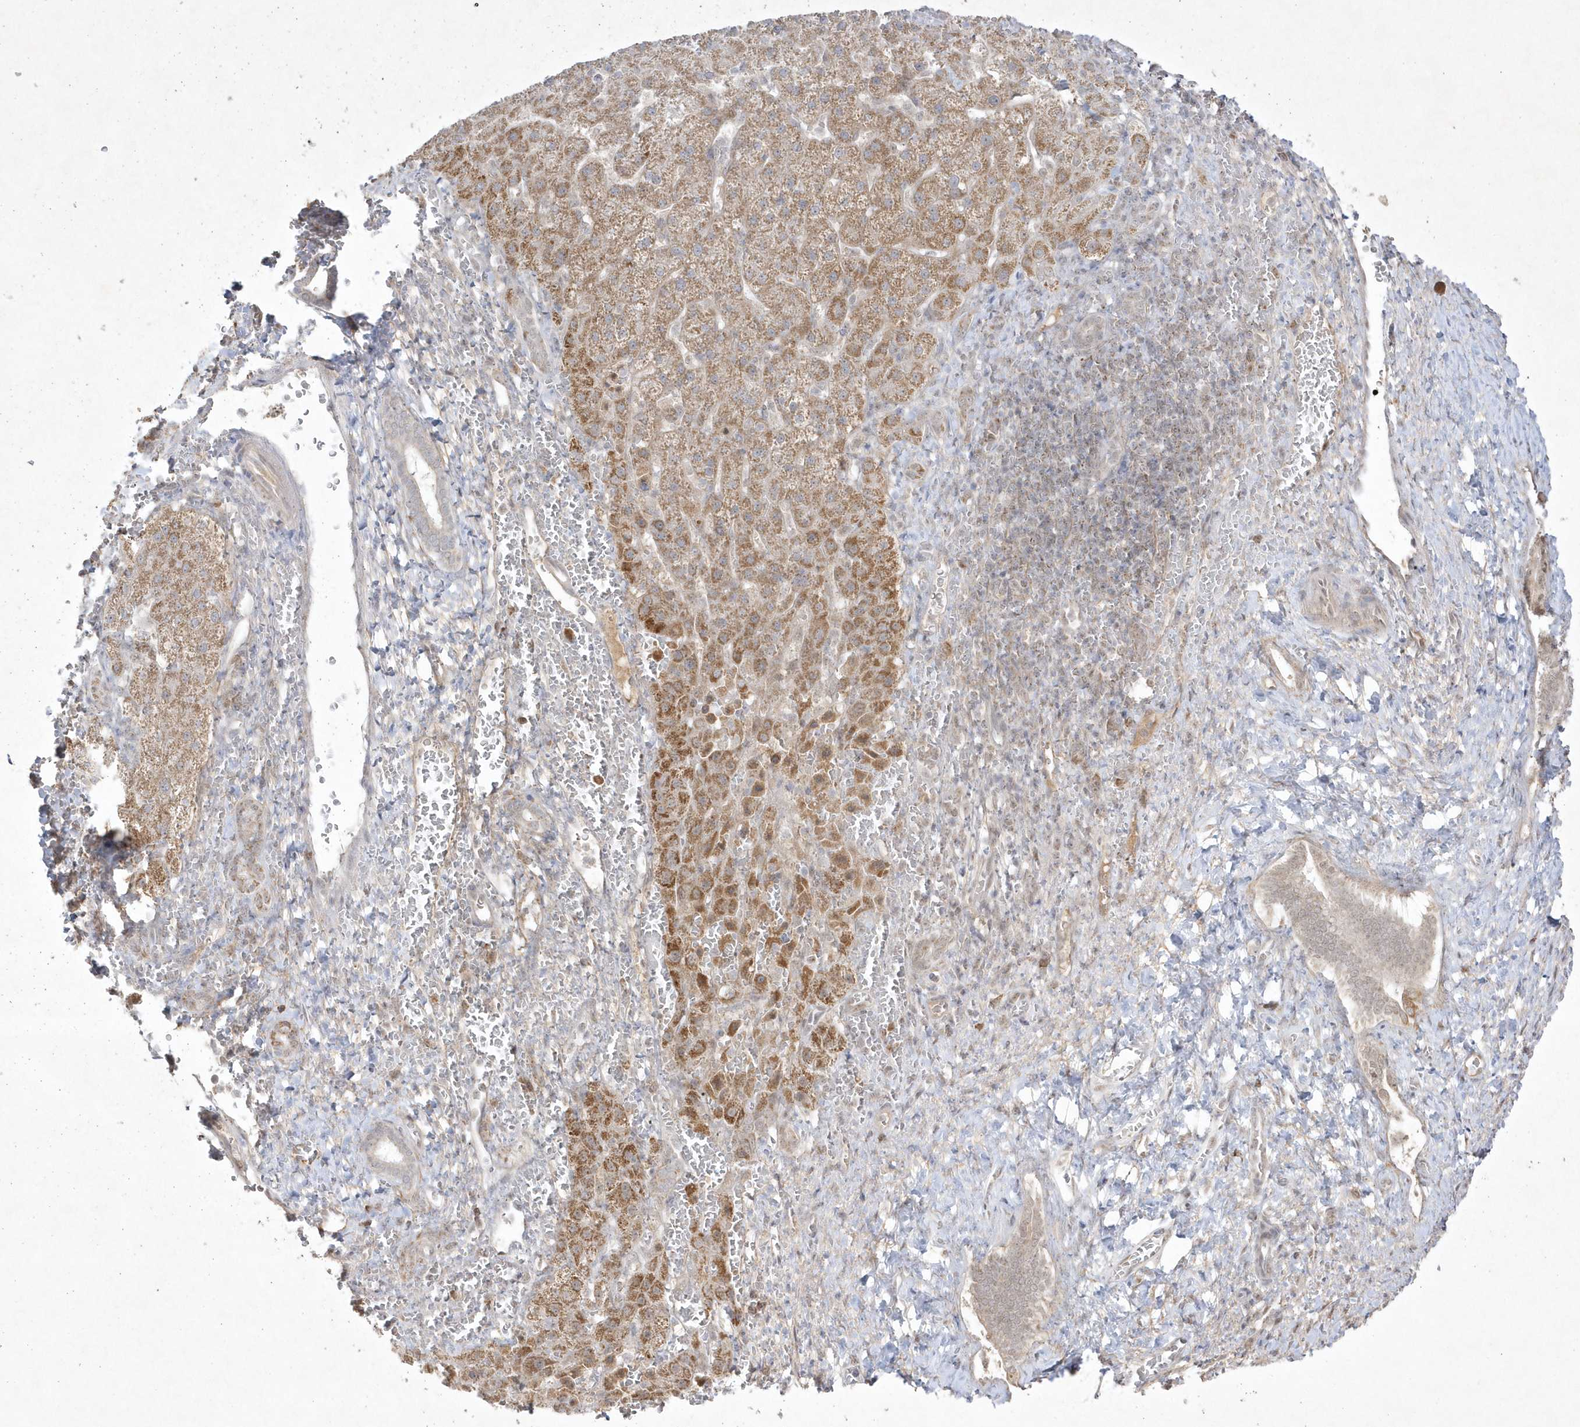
{"staining": {"intensity": "moderate", "quantity": ">75%", "location": "cytoplasmic/membranous"}, "tissue": "liver cancer", "cell_type": "Tumor cells", "image_type": "cancer", "snomed": [{"axis": "morphology", "description": "Carcinoma, Hepatocellular, NOS"}, {"axis": "topography", "description": "Liver"}], "caption": "This micrograph exhibits immunohistochemistry (IHC) staining of human hepatocellular carcinoma (liver), with medium moderate cytoplasmic/membranous staining in approximately >75% of tumor cells.", "gene": "CPSF3", "patient": {"sex": "male", "age": 57}}